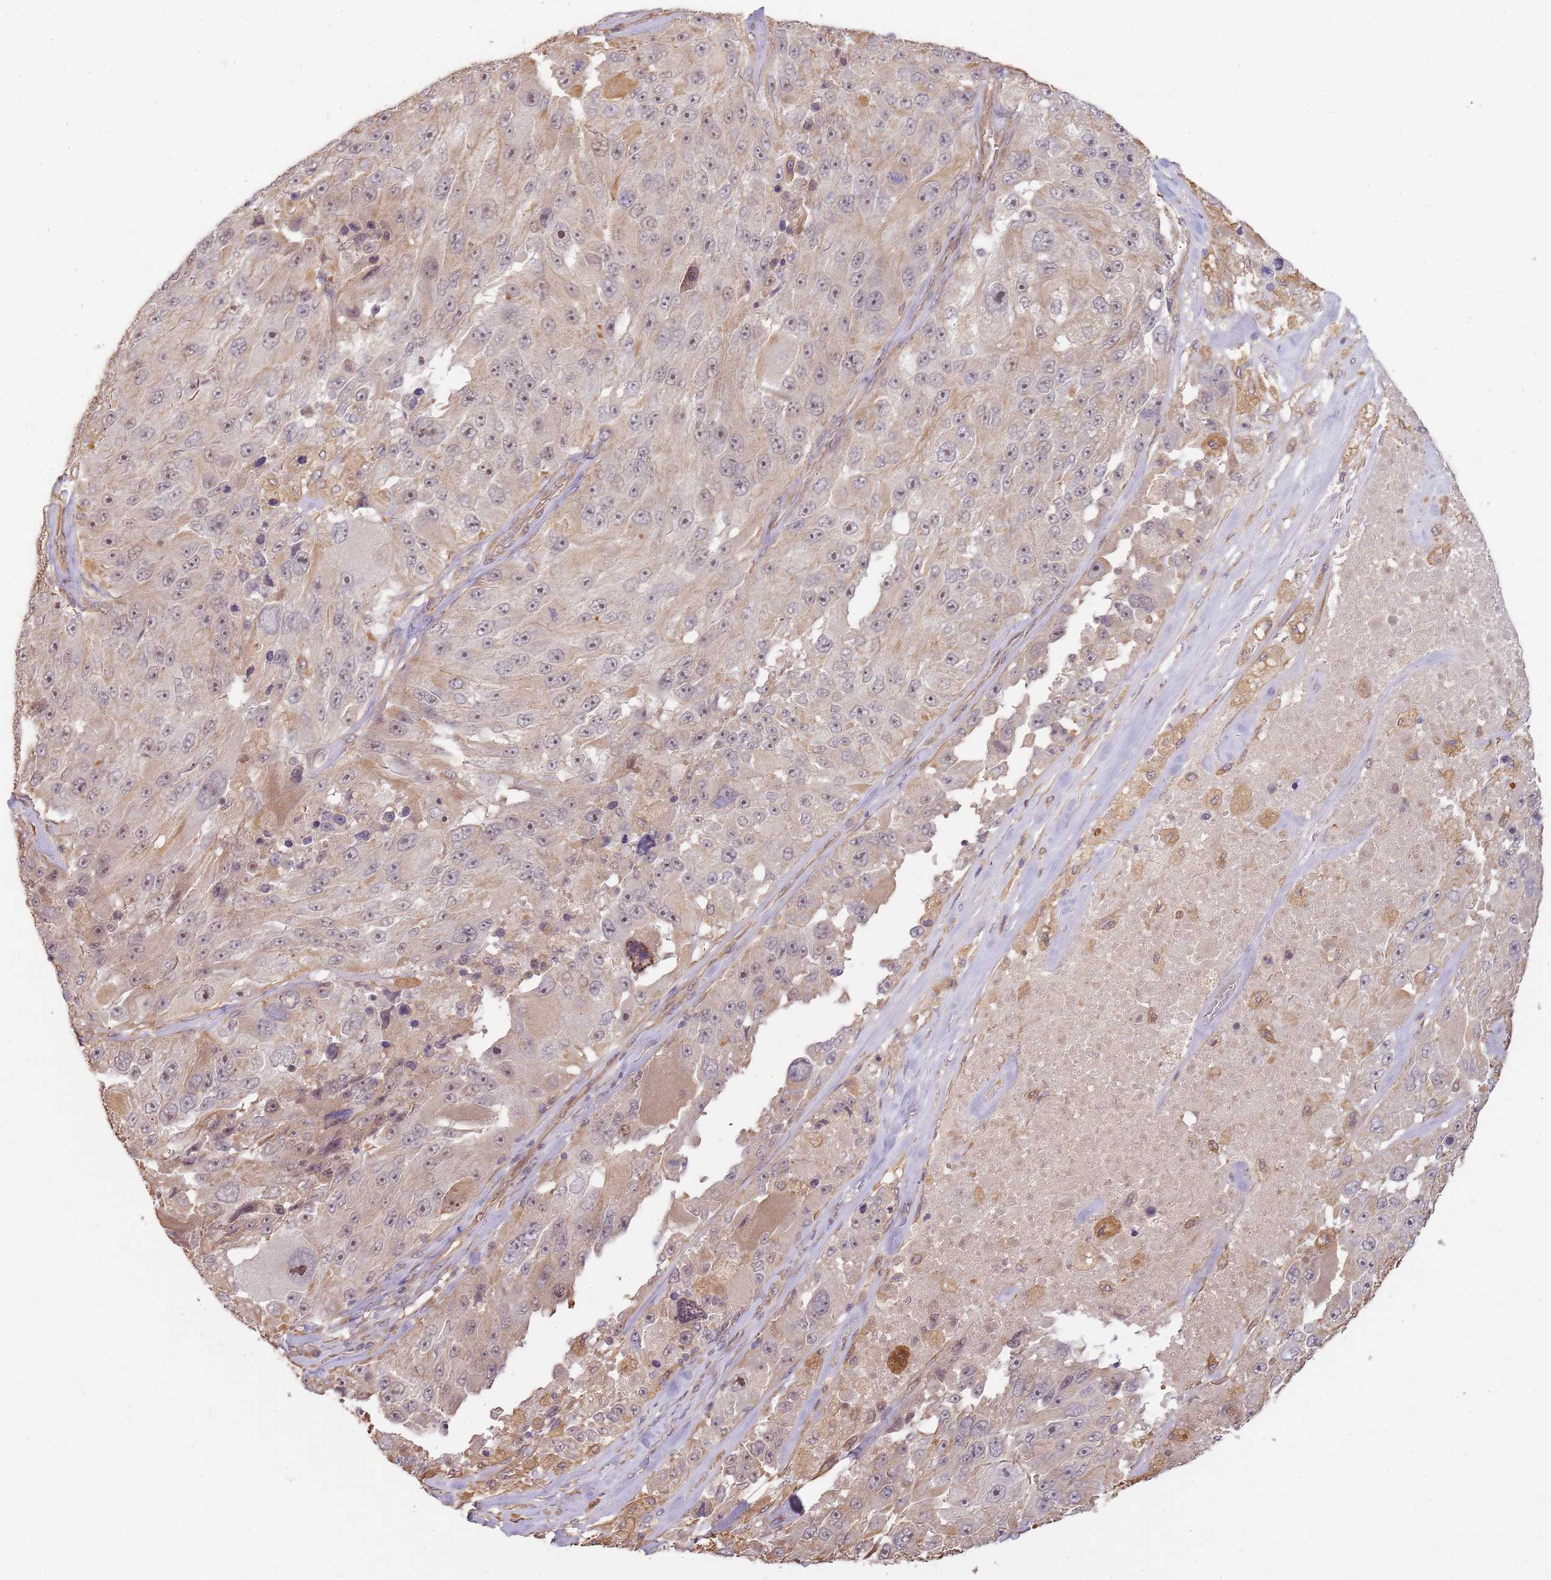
{"staining": {"intensity": "weak", "quantity": "<25%", "location": "nuclear"}, "tissue": "melanoma", "cell_type": "Tumor cells", "image_type": "cancer", "snomed": [{"axis": "morphology", "description": "Malignant melanoma, Metastatic site"}, {"axis": "topography", "description": "Lymph node"}], "caption": "High magnification brightfield microscopy of malignant melanoma (metastatic site) stained with DAB (3,3'-diaminobenzidine) (brown) and counterstained with hematoxylin (blue): tumor cells show no significant positivity. The staining was performed using DAB to visualize the protein expression in brown, while the nuclei were stained in blue with hematoxylin (Magnification: 20x).", "gene": "SURF2", "patient": {"sex": "male", "age": 62}}